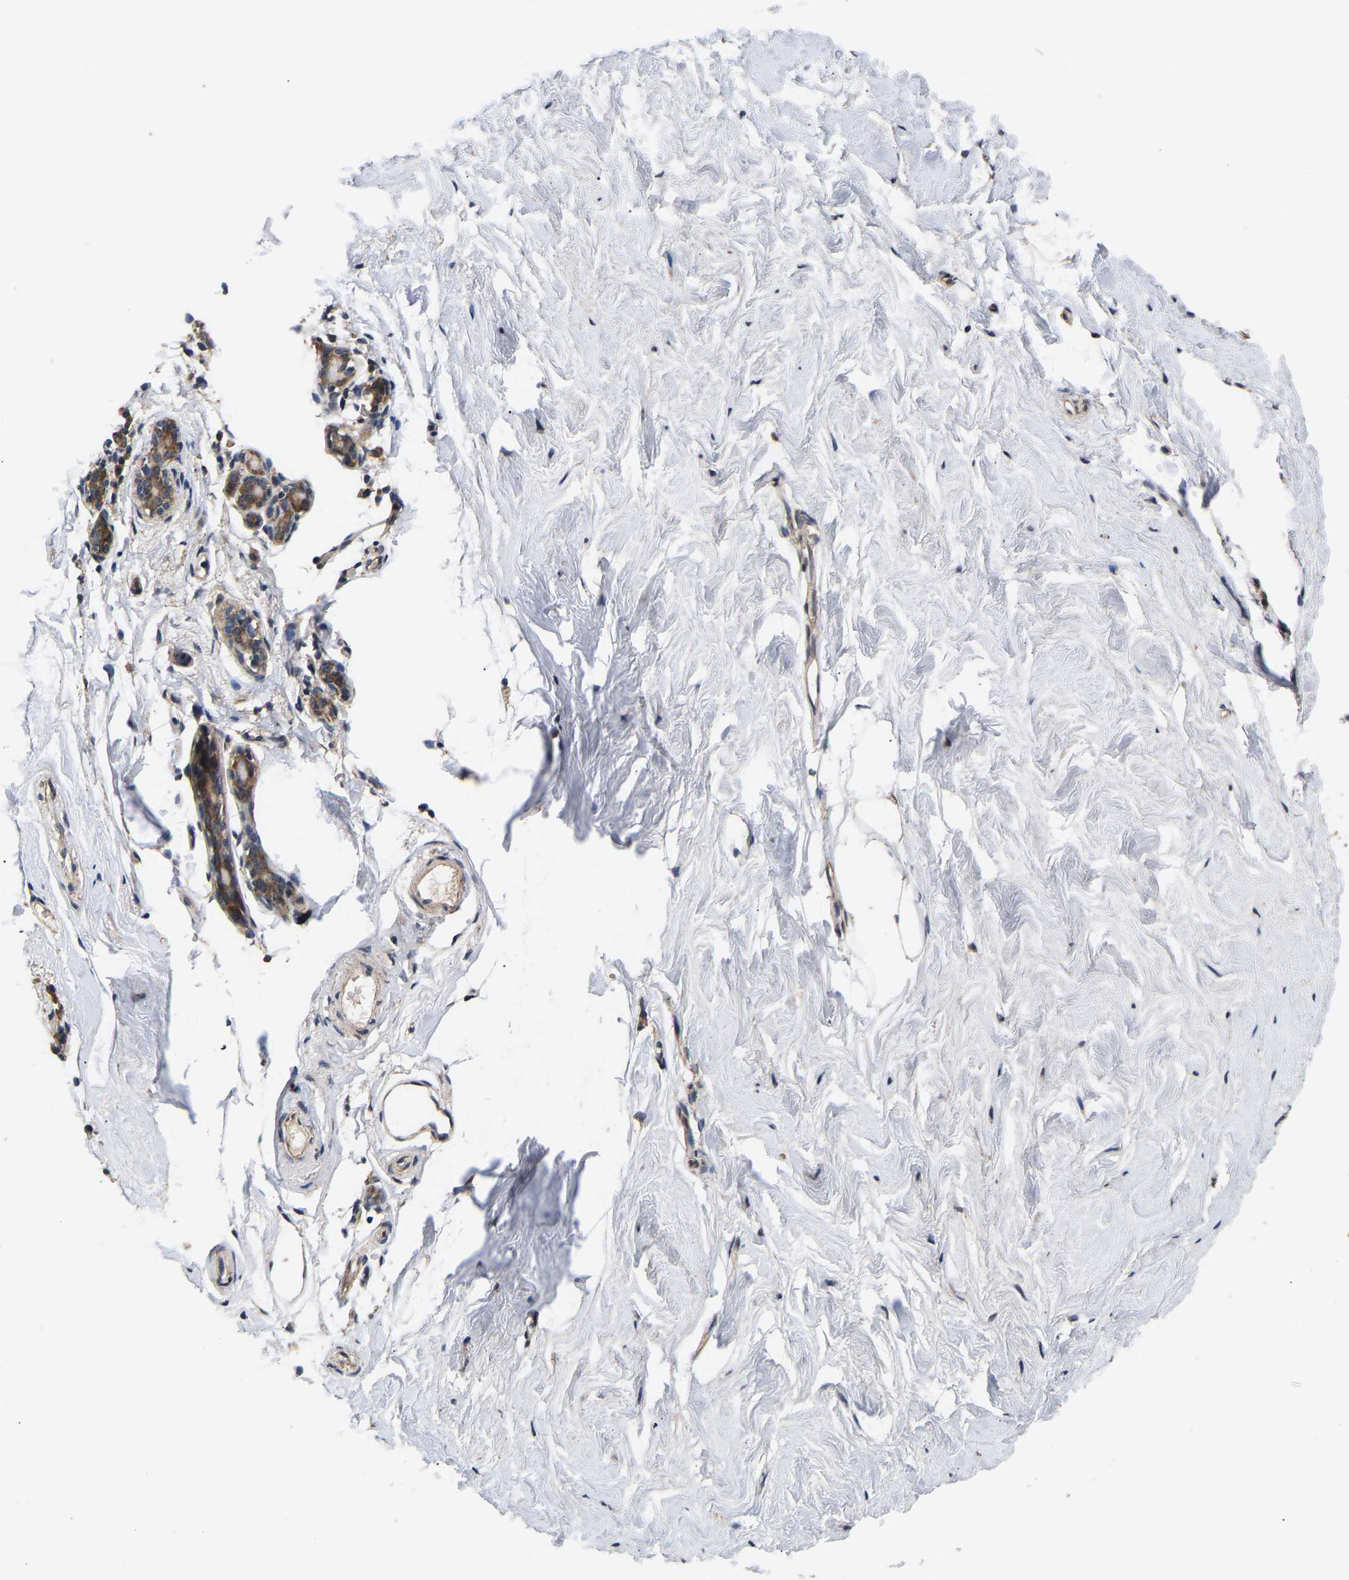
{"staining": {"intensity": "negative", "quantity": "none", "location": "none"}, "tissue": "breast", "cell_type": "Adipocytes", "image_type": "normal", "snomed": [{"axis": "morphology", "description": "Normal tissue, NOS"}, {"axis": "topography", "description": "Breast"}], "caption": "A micrograph of breast stained for a protein demonstrates no brown staining in adipocytes. Brightfield microscopy of immunohistochemistry (IHC) stained with DAB (brown) and hematoxylin (blue), captured at high magnification.", "gene": "AIMP2", "patient": {"sex": "female", "age": 62}}